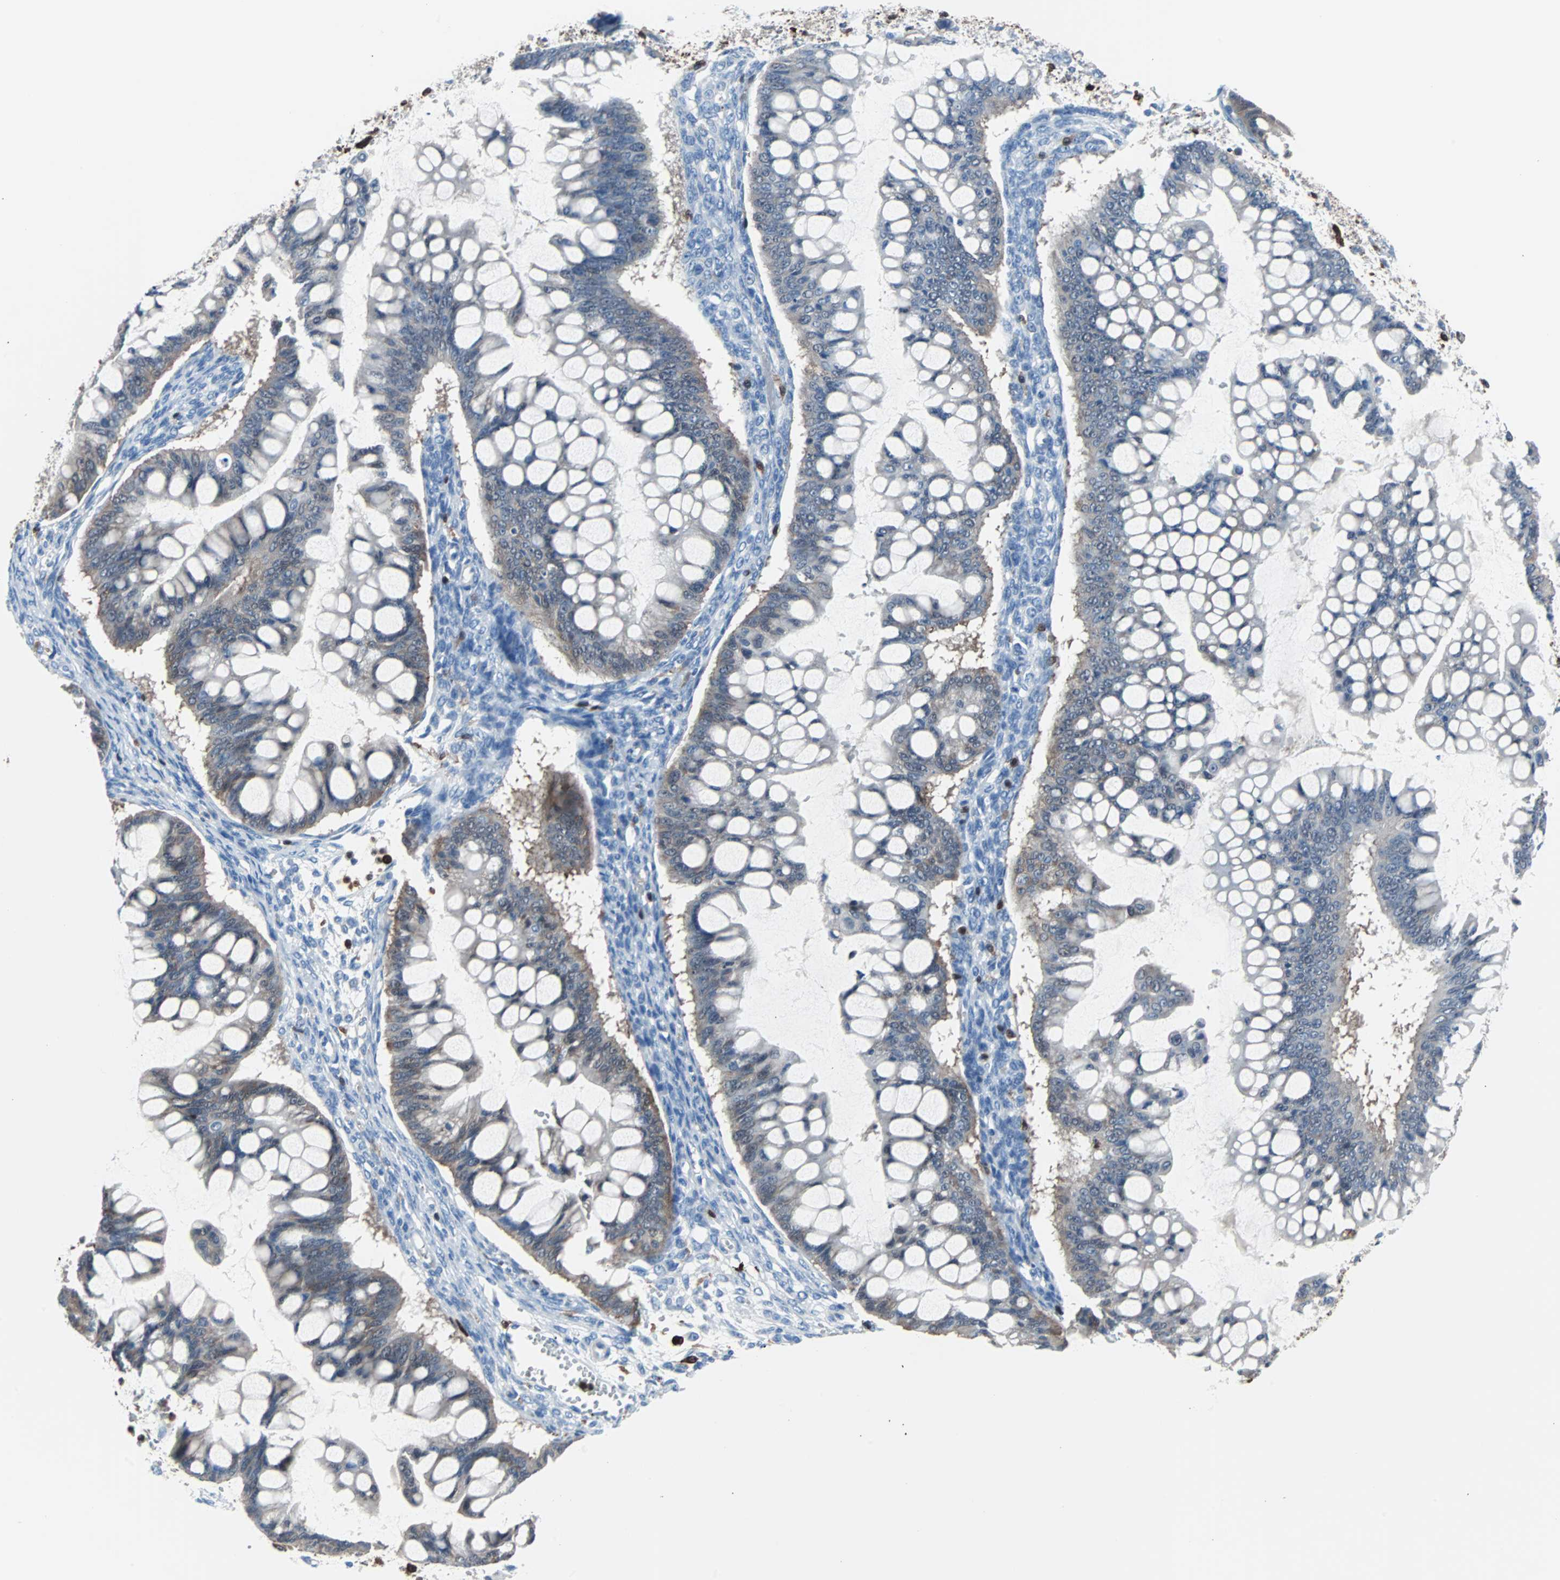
{"staining": {"intensity": "weak", "quantity": "25%-75%", "location": "cytoplasmic/membranous"}, "tissue": "ovarian cancer", "cell_type": "Tumor cells", "image_type": "cancer", "snomed": [{"axis": "morphology", "description": "Cystadenocarcinoma, mucinous, NOS"}, {"axis": "topography", "description": "Ovary"}], "caption": "Protein expression analysis of human ovarian mucinous cystadenocarcinoma reveals weak cytoplasmic/membranous expression in about 25%-75% of tumor cells.", "gene": "SYK", "patient": {"sex": "female", "age": 73}}